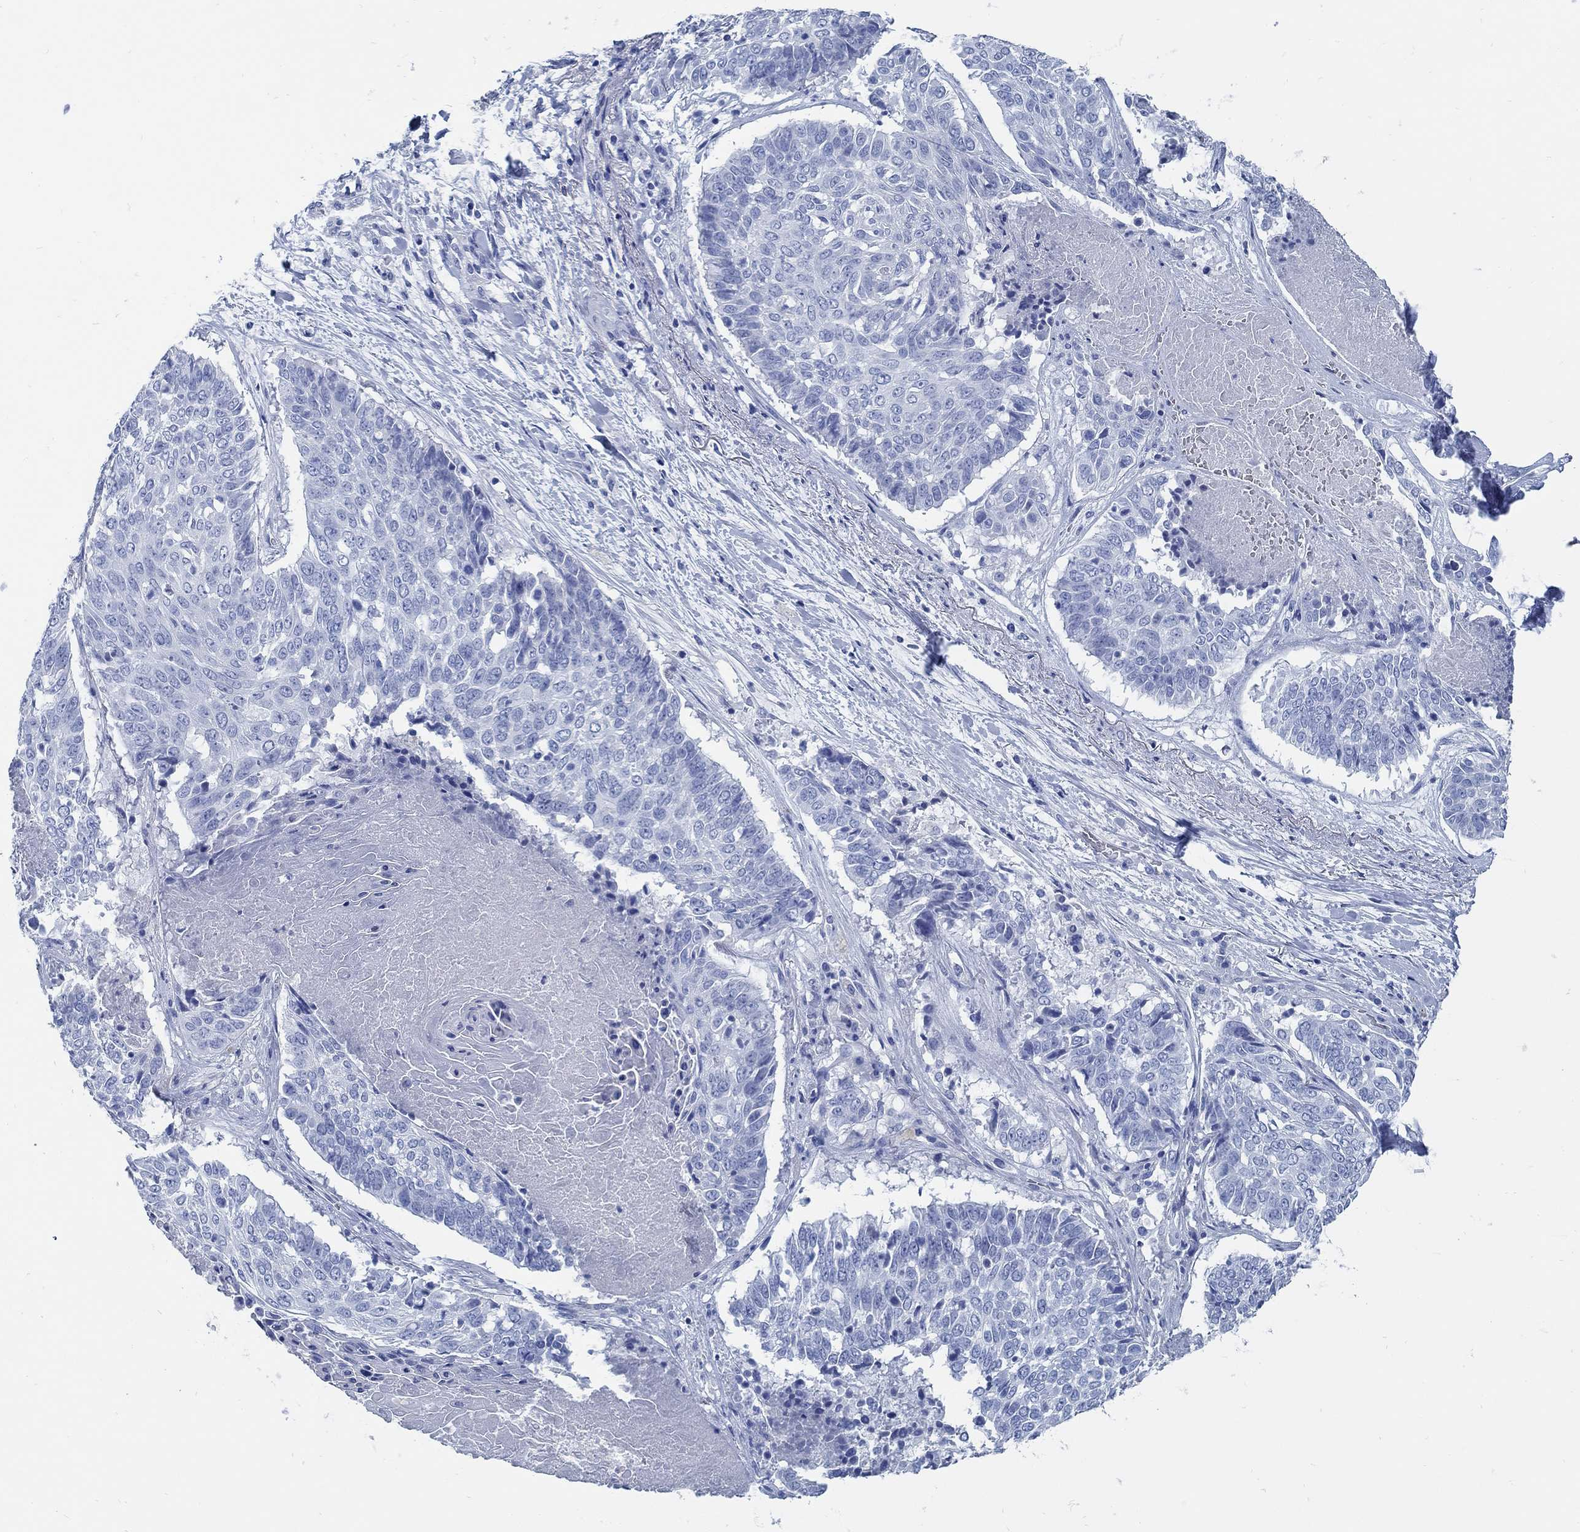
{"staining": {"intensity": "negative", "quantity": "none", "location": "none"}, "tissue": "lung cancer", "cell_type": "Tumor cells", "image_type": "cancer", "snomed": [{"axis": "morphology", "description": "Squamous cell carcinoma, NOS"}, {"axis": "topography", "description": "Lung"}], "caption": "Tumor cells are negative for brown protein staining in lung cancer.", "gene": "SLC45A1", "patient": {"sex": "male", "age": 64}}